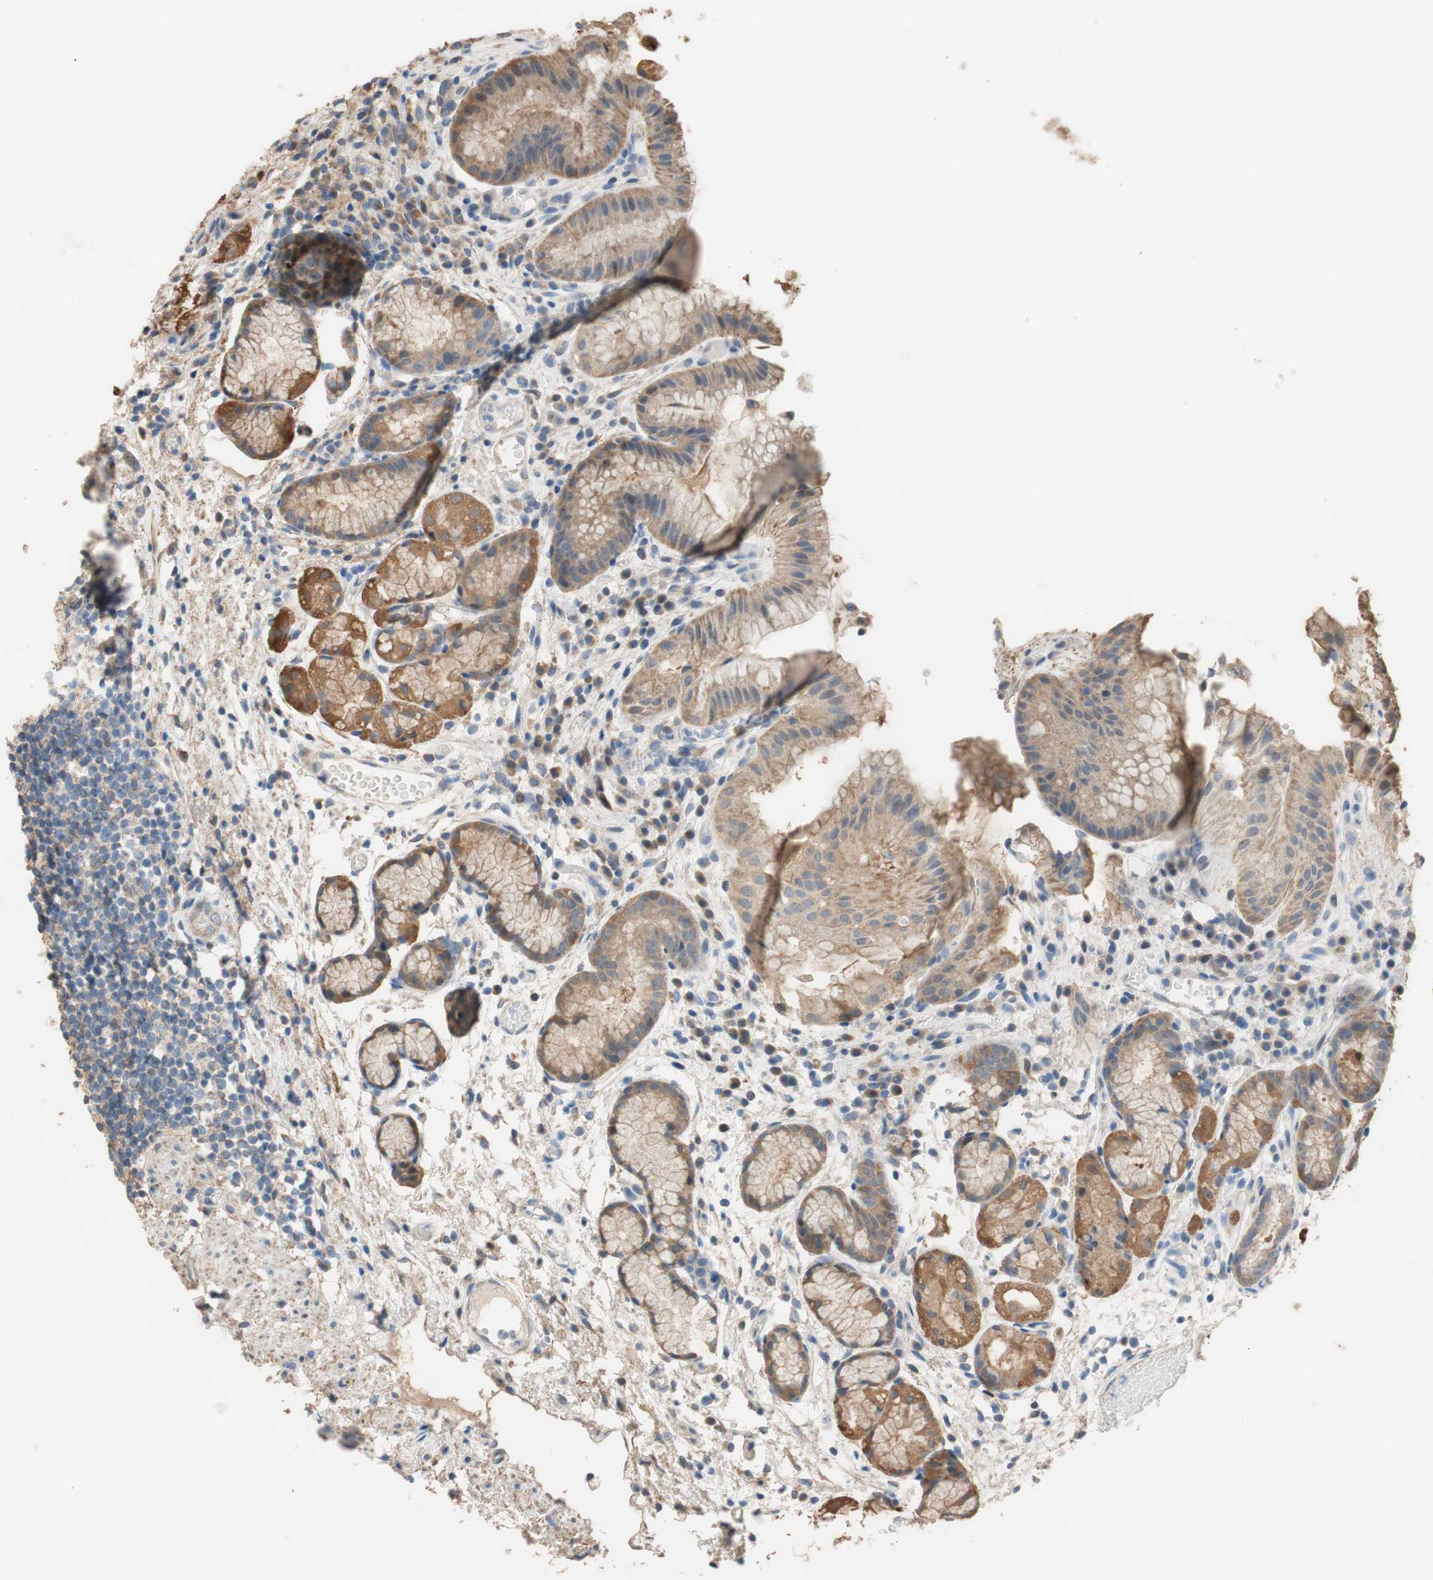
{"staining": {"intensity": "moderate", "quantity": ">75%", "location": "cytoplasmic/membranous"}, "tissue": "stomach", "cell_type": "Glandular cells", "image_type": "normal", "snomed": [{"axis": "morphology", "description": "Normal tissue, NOS"}, {"axis": "topography", "description": "Stomach, upper"}], "caption": "Stomach stained with DAB immunohistochemistry (IHC) exhibits medium levels of moderate cytoplasmic/membranous positivity in about >75% of glandular cells. The staining is performed using DAB (3,3'-diaminobenzidine) brown chromogen to label protein expression. The nuclei are counter-stained blue using hematoxylin.", "gene": "ALDH1A2", "patient": {"sex": "male", "age": 72}}